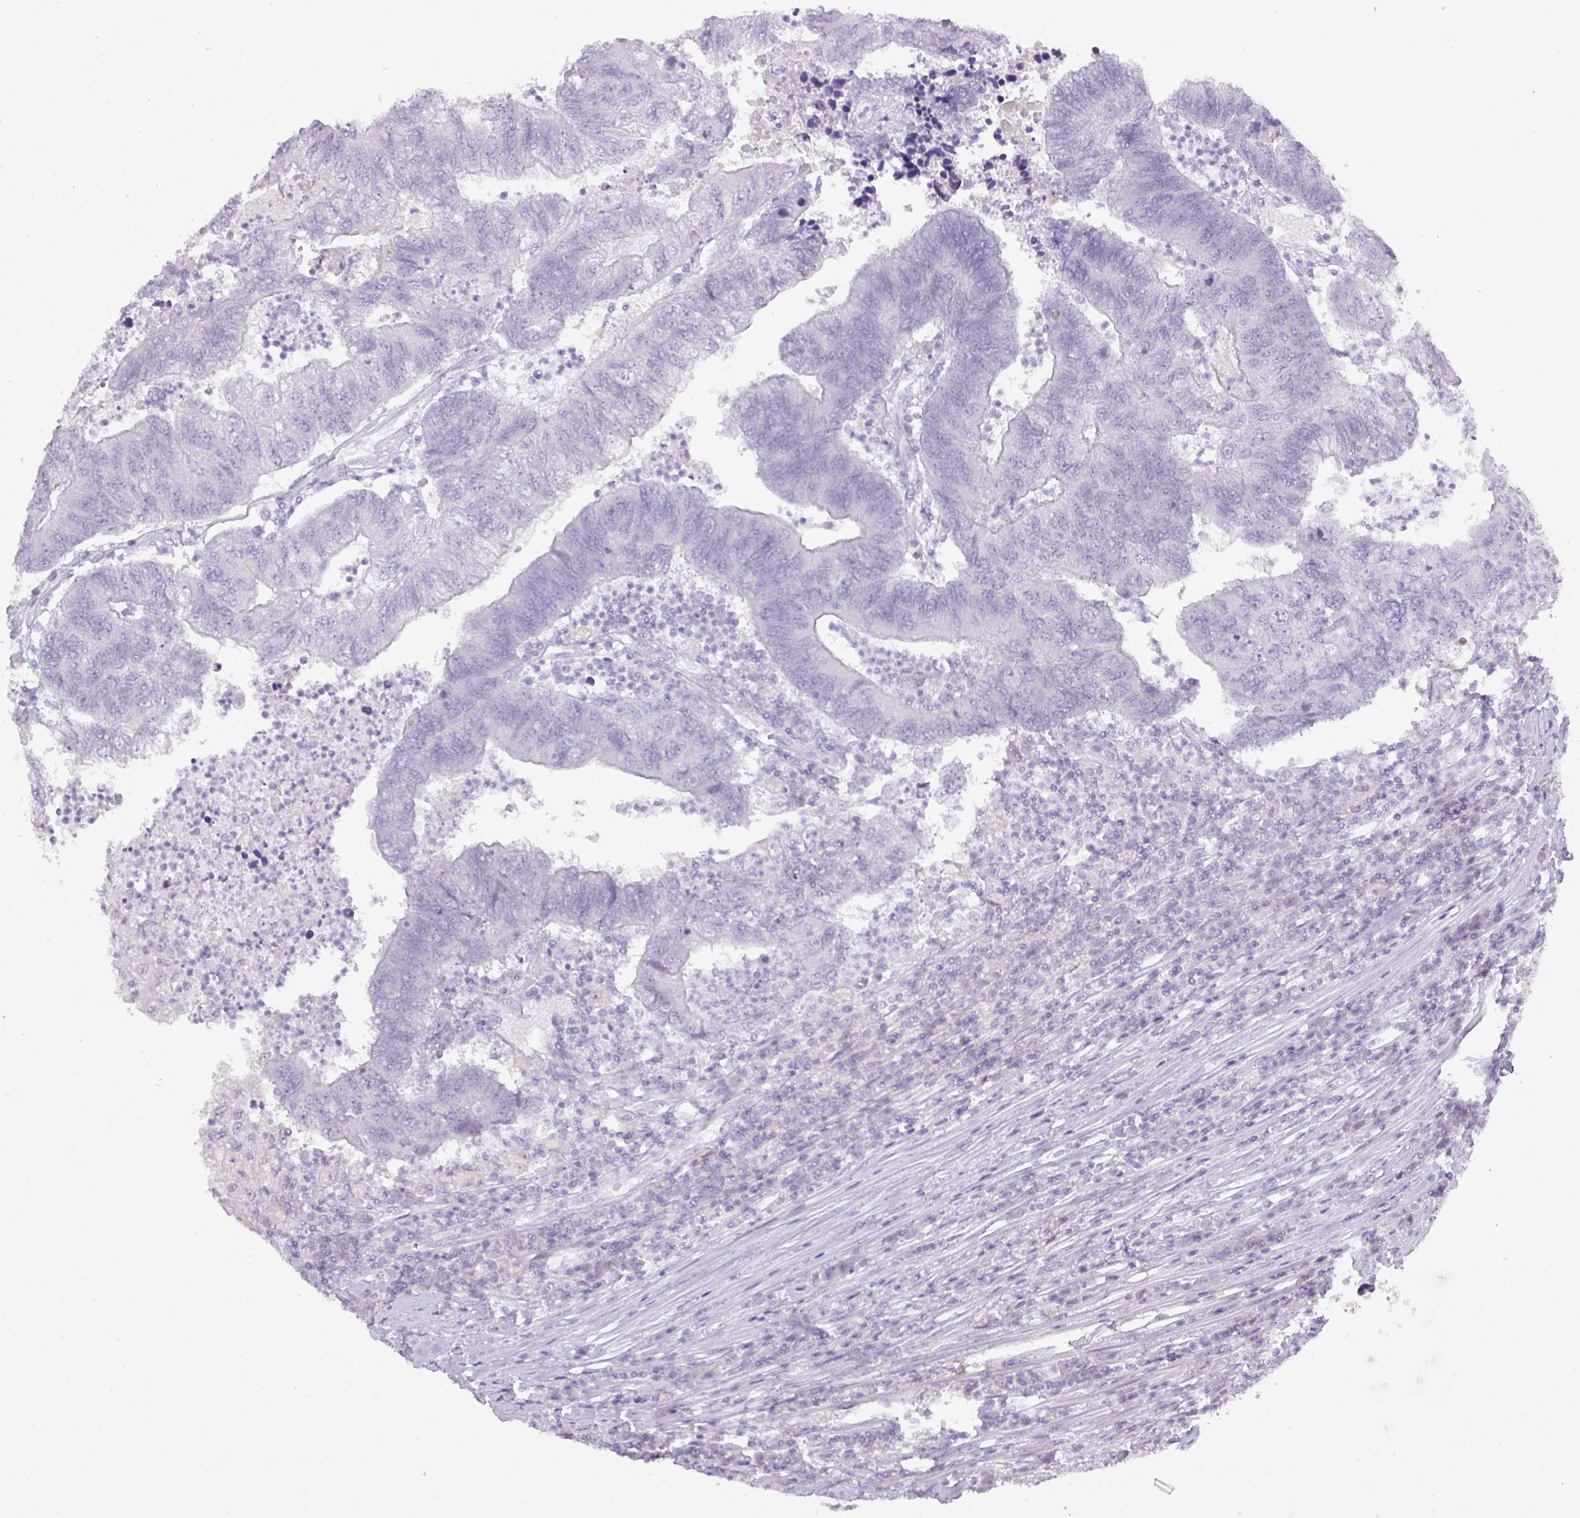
{"staining": {"intensity": "negative", "quantity": "none", "location": "none"}, "tissue": "colorectal cancer", "cell_type": "Tumor cells", "image_type": "cancer", "snomed": [{"axis": "morphology", "description": "Adenocarcinoma, NOS"}, {"axis": "topography", "description": "Colon"}], "caption": "Tumor cells show no significant positivity in colorectal cancer.", "gene": "ANKRD13B", "patient": {"sex": "female", "age": 48}}